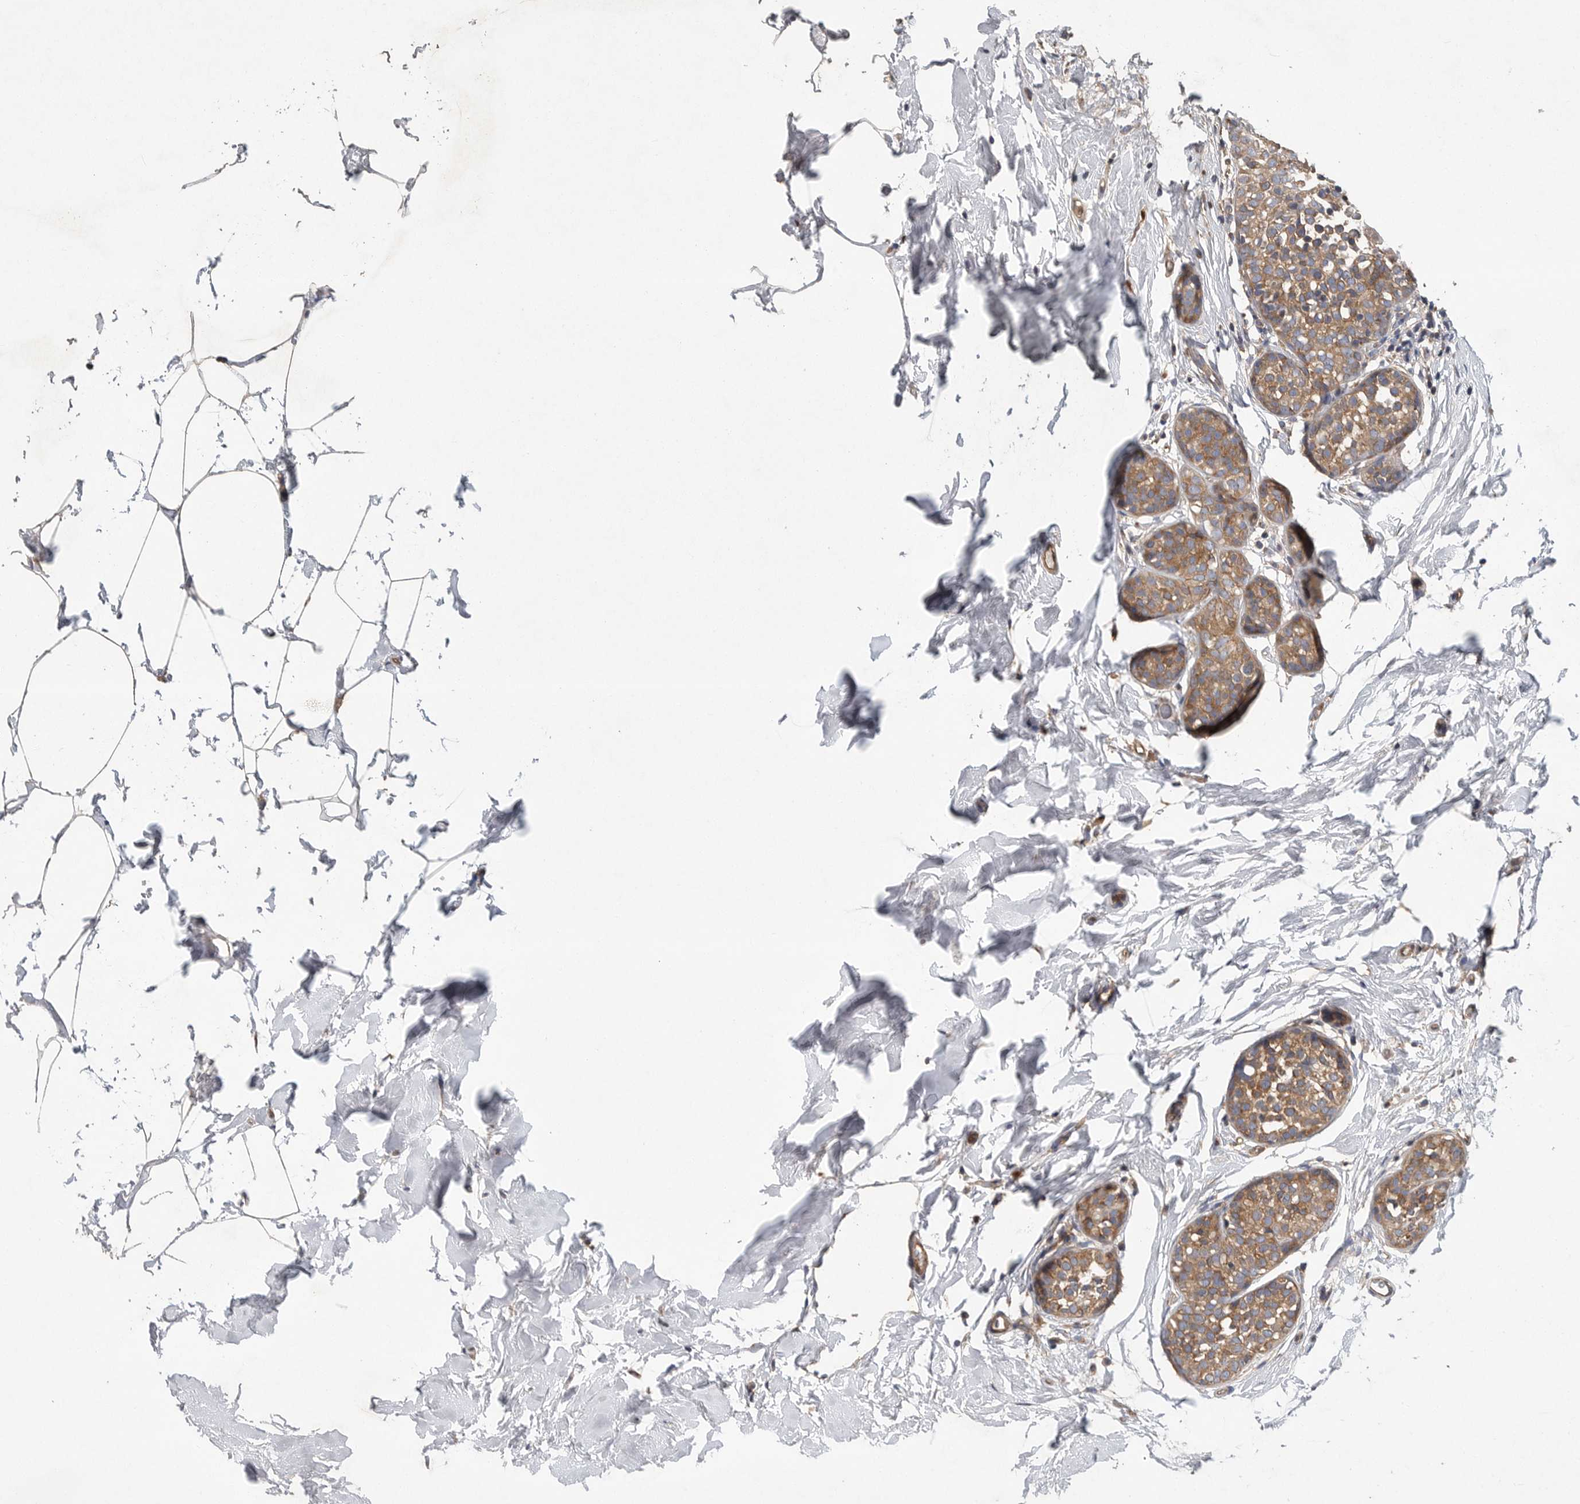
{"staining": {"intensity": "moderate", "quantity": ">75%", "location": "cytoplasmic/membranous"}, "tissue": "breast cancer", "cell_type": "Tumor cells", "image_type": "cancer", "snomed": [{"axis": "morphology", "description": "Duct carcinoma"}, {"axis": "topography", "description": "Breast"}], "caption": "A photomicrograph of breast intraductal carcinoma stained for a protein shows moderate cytoplasmic/membranous brown staining in tumor cells.", "gene": "OXR1", "patient": {"sex": "female", "age": 55}}